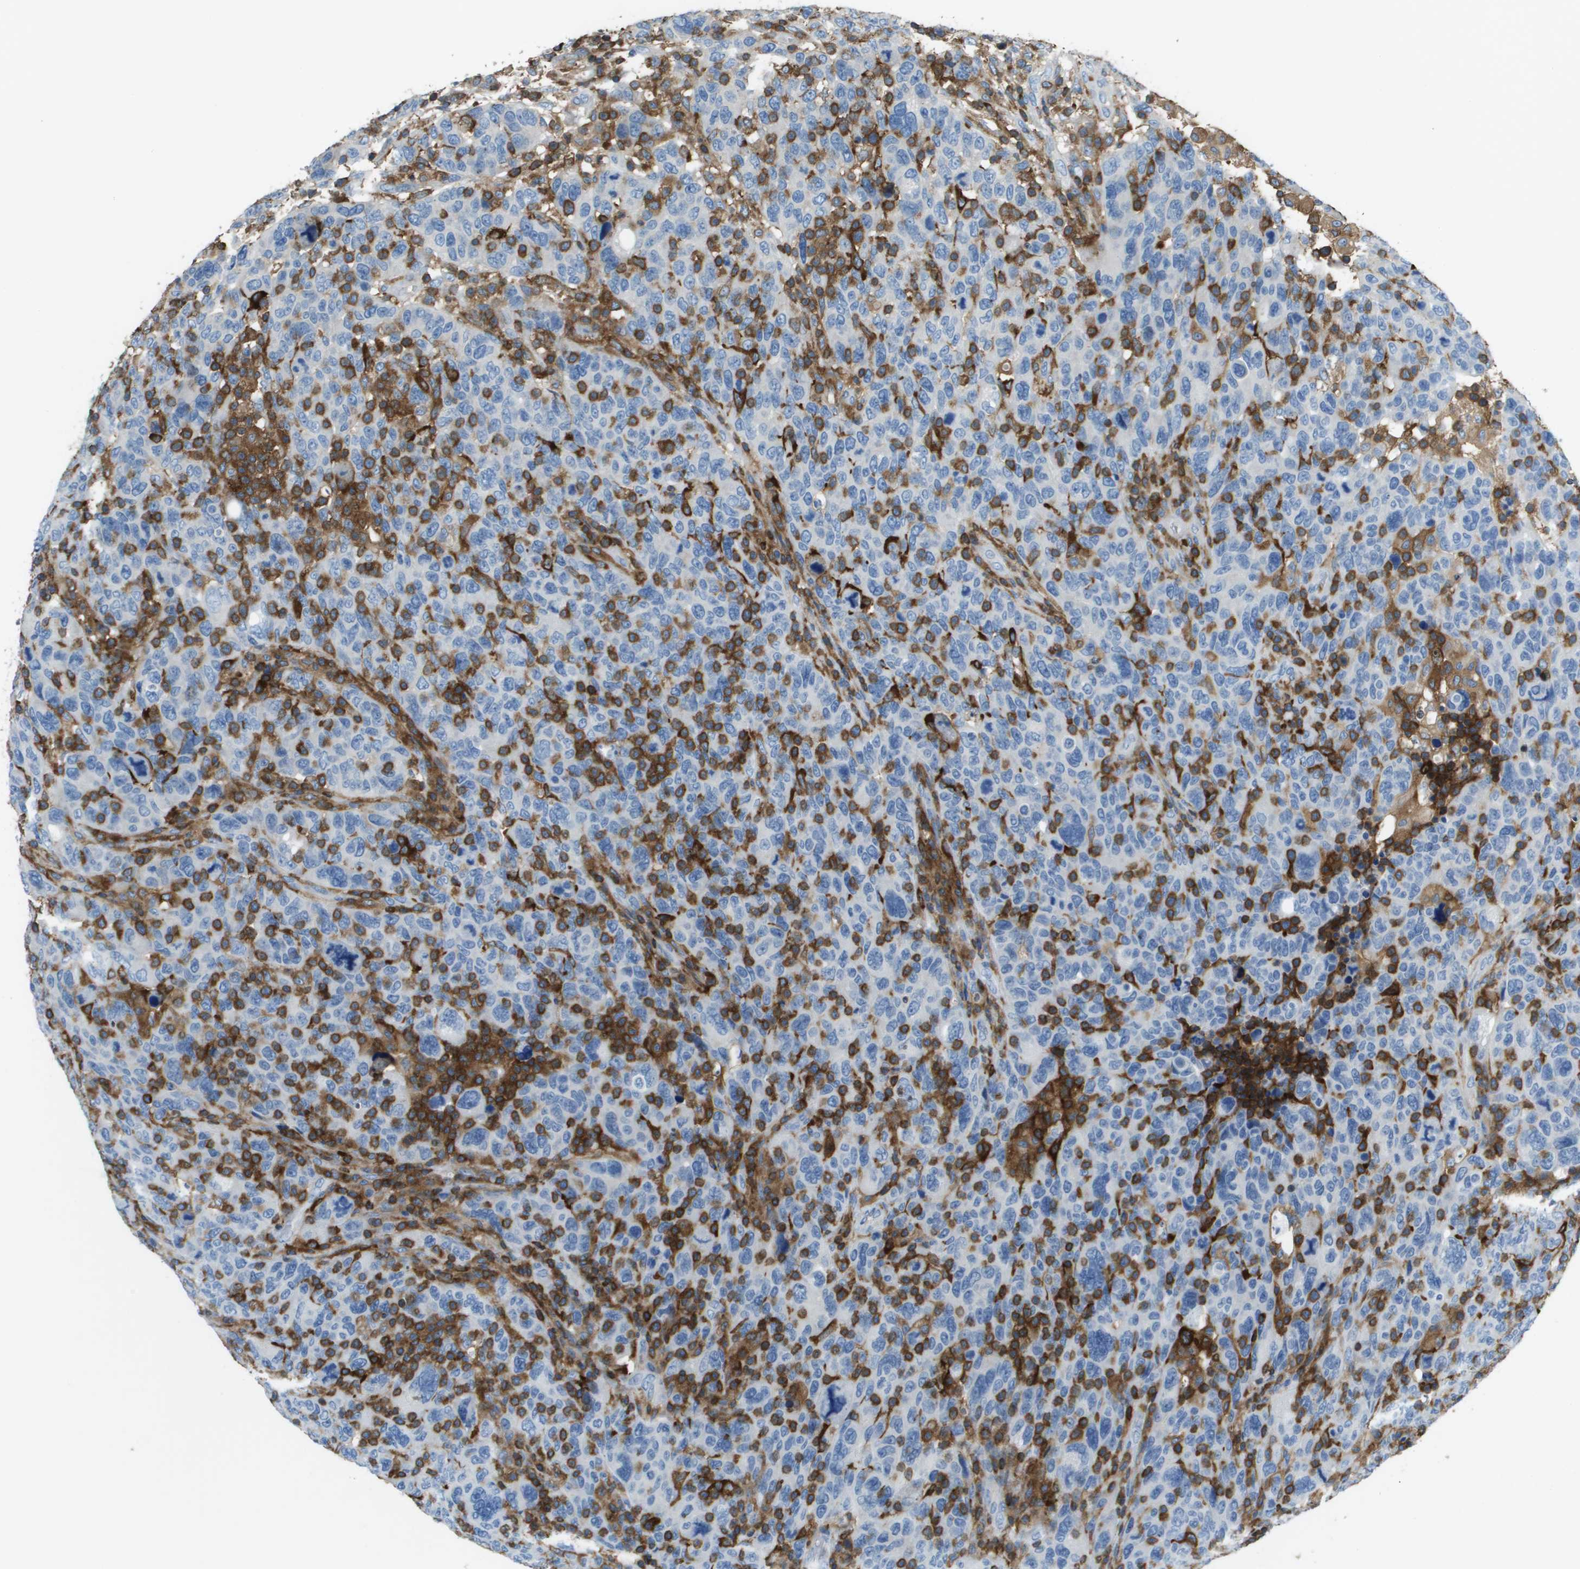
{"staining": {"intensity": "negative", "quantity": "none", "location": "none"}, "tissue": "breast cancer", "cell_type": "Tumor cells", "image_type": "cancer", "snomed": [{"axis": "morphology", "description": "Duct carcinoma"}, {"axis": "topography", "description": "Breast"}], "caption": "Human invasive ductal carcinoma (breast) stained for a protein using IHC reveals no expression in tumor cells.", "gene": "APBB1IP", "patient": {"sex": "female", "age": 37}}